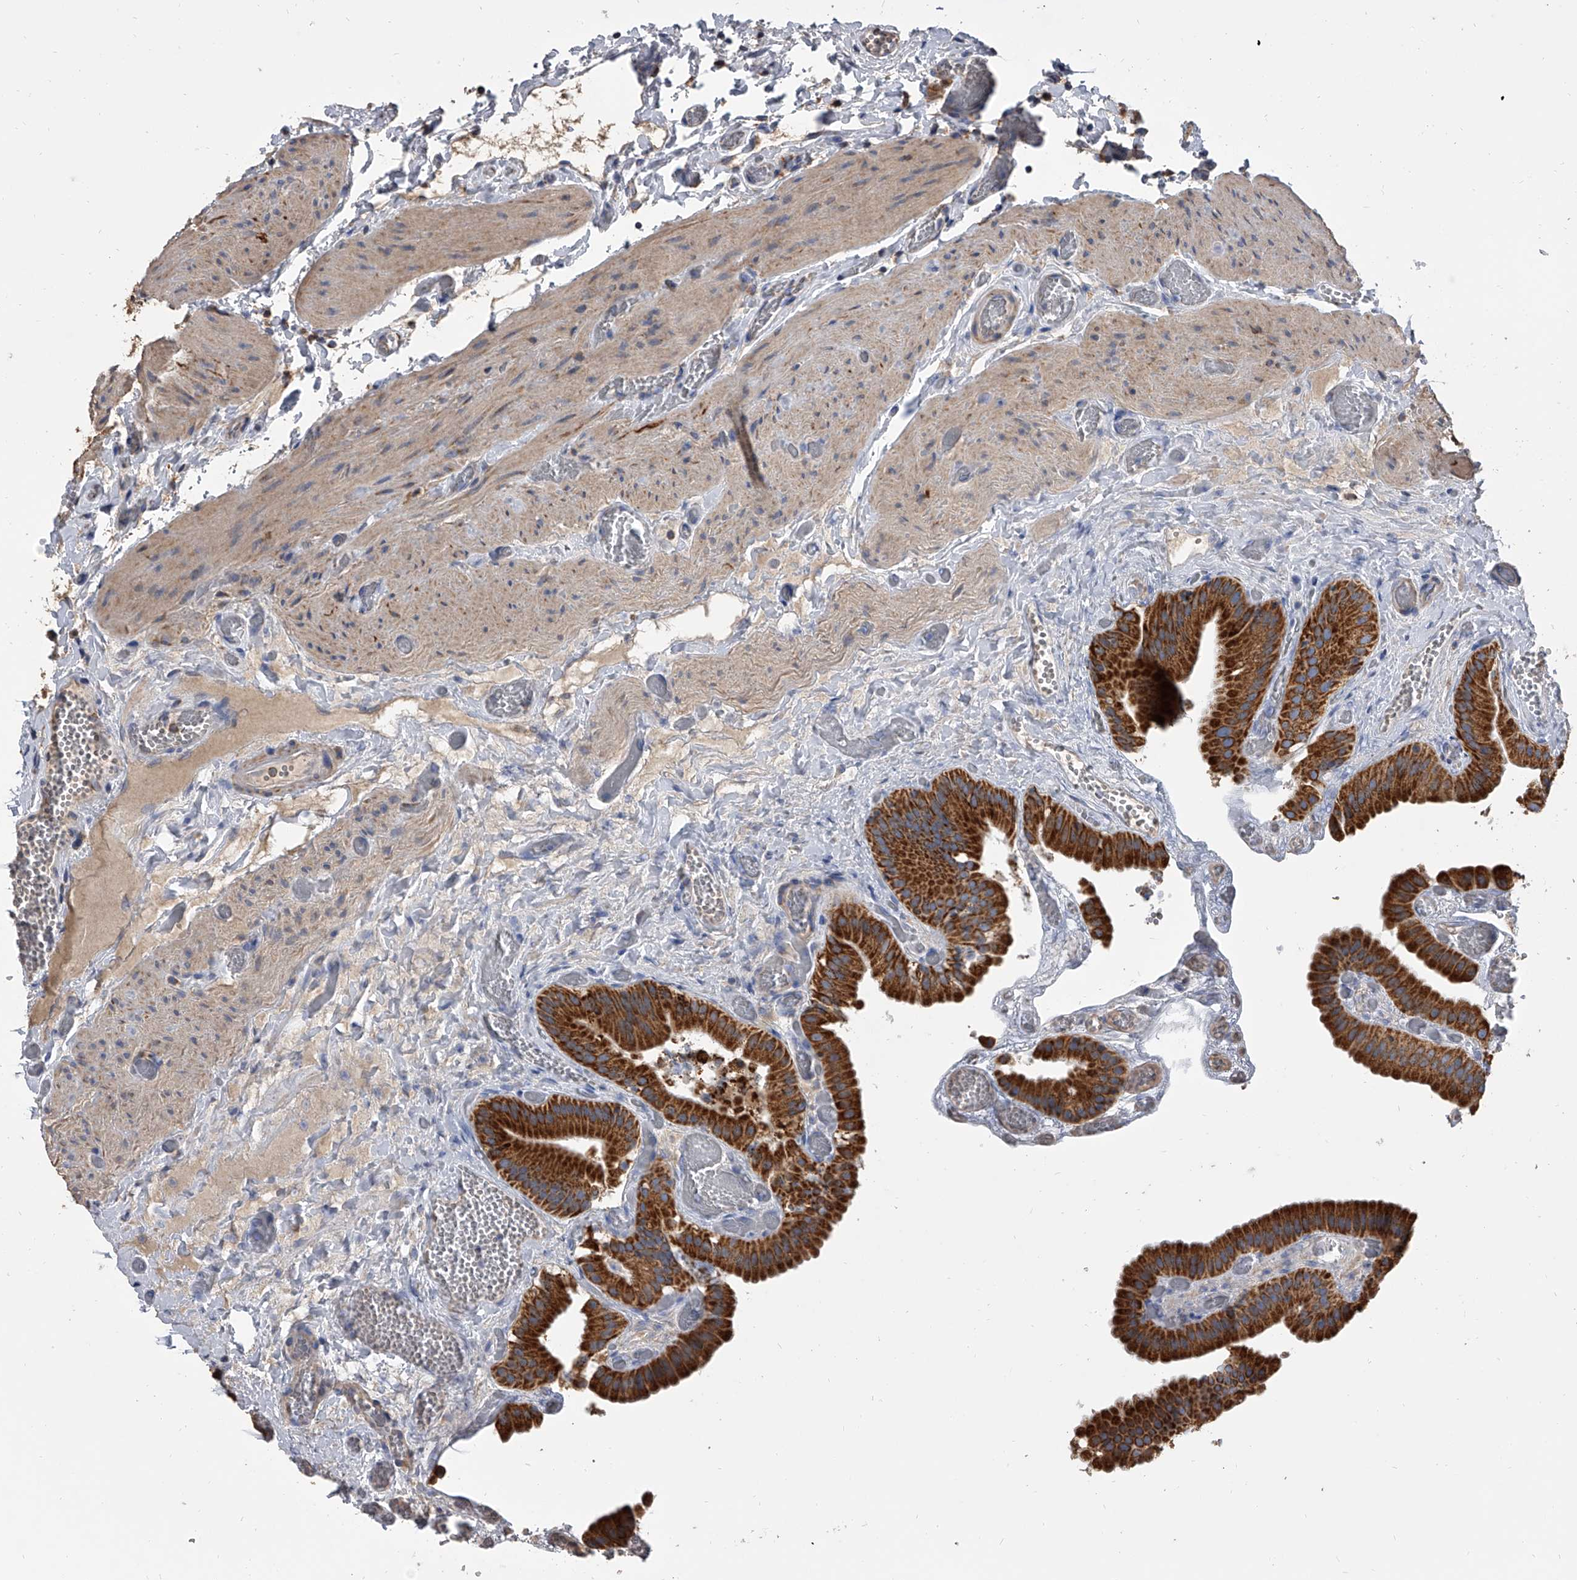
{"staining": {"intensity": "strong", "quantity": ">75%", "location": "cytoplasmic/membranous"}, "tissue": "gallbladder", "cell_type": "Glandular cells", "image_type": "normal", "snomed": [{"axis": "morphology", "description": "Normal tissue, NOS"}, {"axis": "topography", "description": "Gallbladder"}], "caption": "Brown immunohistochemical staining in normal gallbladder displays strong cytoplasmic/membranous staining in about >75% of glandular cells.", "gene": "MRPL28", "patient": {"sex": "female", "age": 64}}